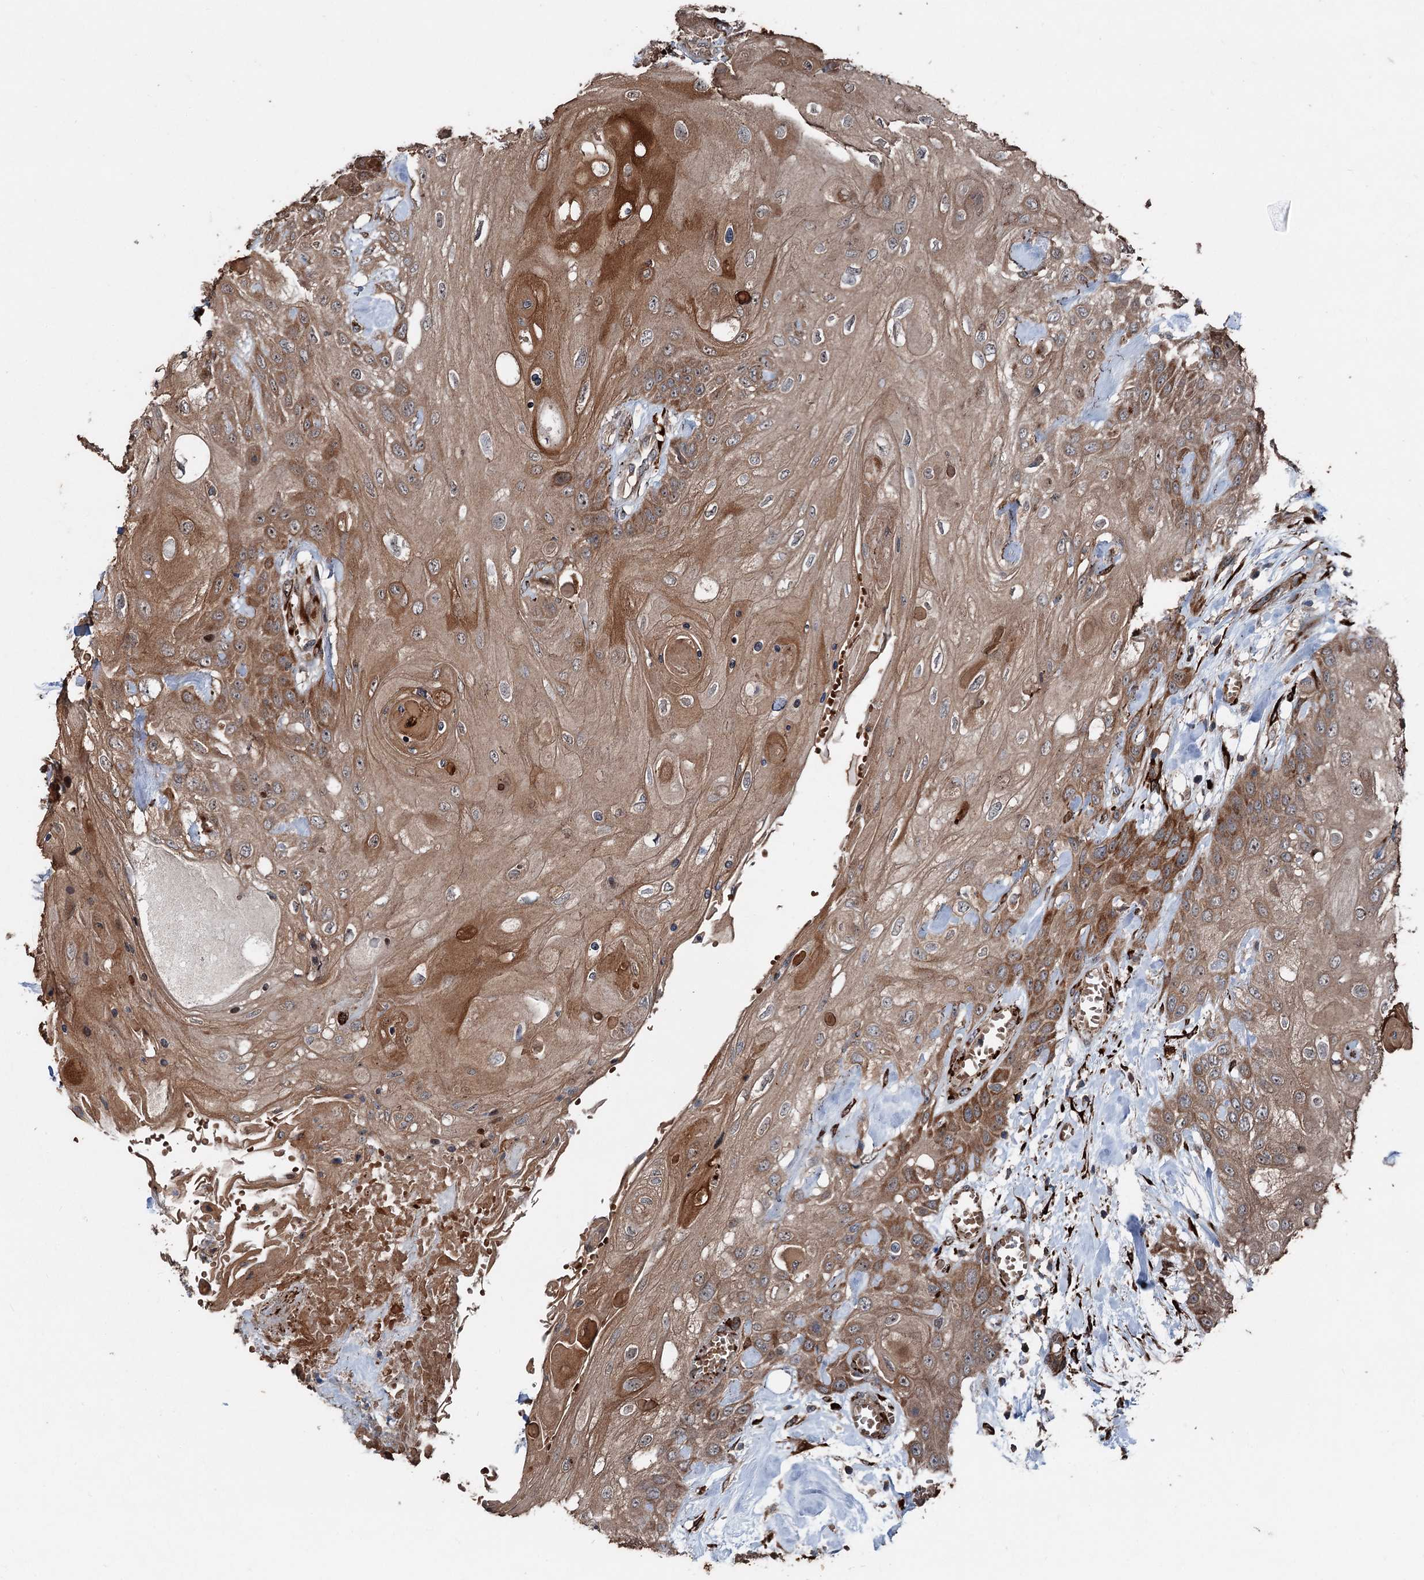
{"staining": {"intensity": "moderate", "quantity": ">75%", "location": "cytoplasmic/membranous"}, "tissue": "head and neck cancer", "cell_type": "Tumor cells", "image_type": "cancer", "snomed": [{"axis": "morphology", "description": "Squamous cell carcinoma, NOS"}, {"axis": "topography", "description": "Head-Neck"}], "caption": "Head and neck cancer (squamous cell carcinoma) stained with a brown dye displays moderate cytoplasmic/membranous positive positivity in about >75% of tumor cells.", "gene": "DDIAS", "patient": {"sex": "female", "age": 43}}